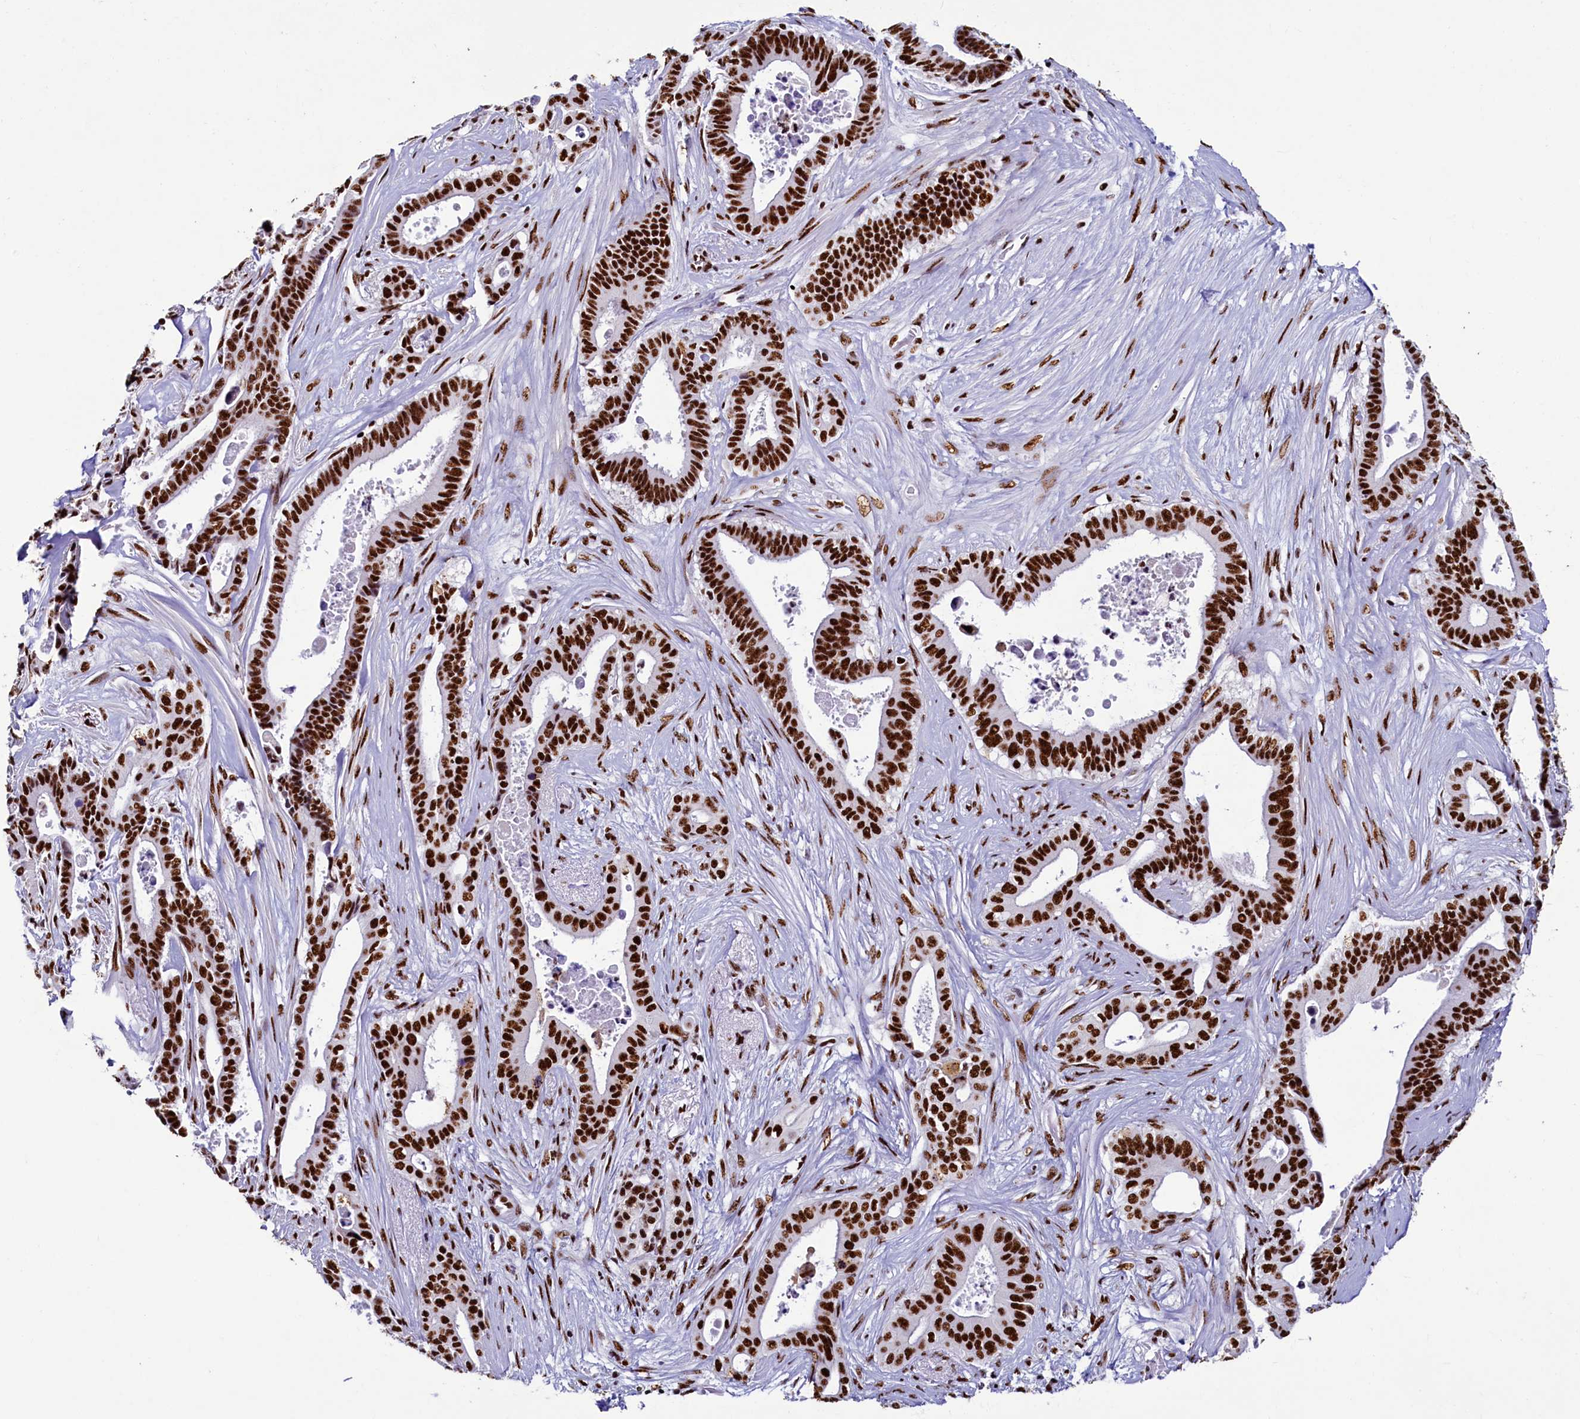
{"staining": {"intensity": "strong", "quantity": ">75%", "location": "nuclear"}, "tissue": "pancreatic cancer", "cell_type": "Tumor cells", "image_type": "cancer", "snomed": [{"axis": "morphology", "description": "Adenocarcinoma, NOS"}, {"axis": "topography", "description": "Pancreas"}], "caption": "Adenocarcinoma (pancreatic) stained for a protein demonstrates strong nuclear positivity in tumor cells. Nuclei are stained in blue.", "gene": "SRRM2", "patient": {"sex": "female", "age": 77}}